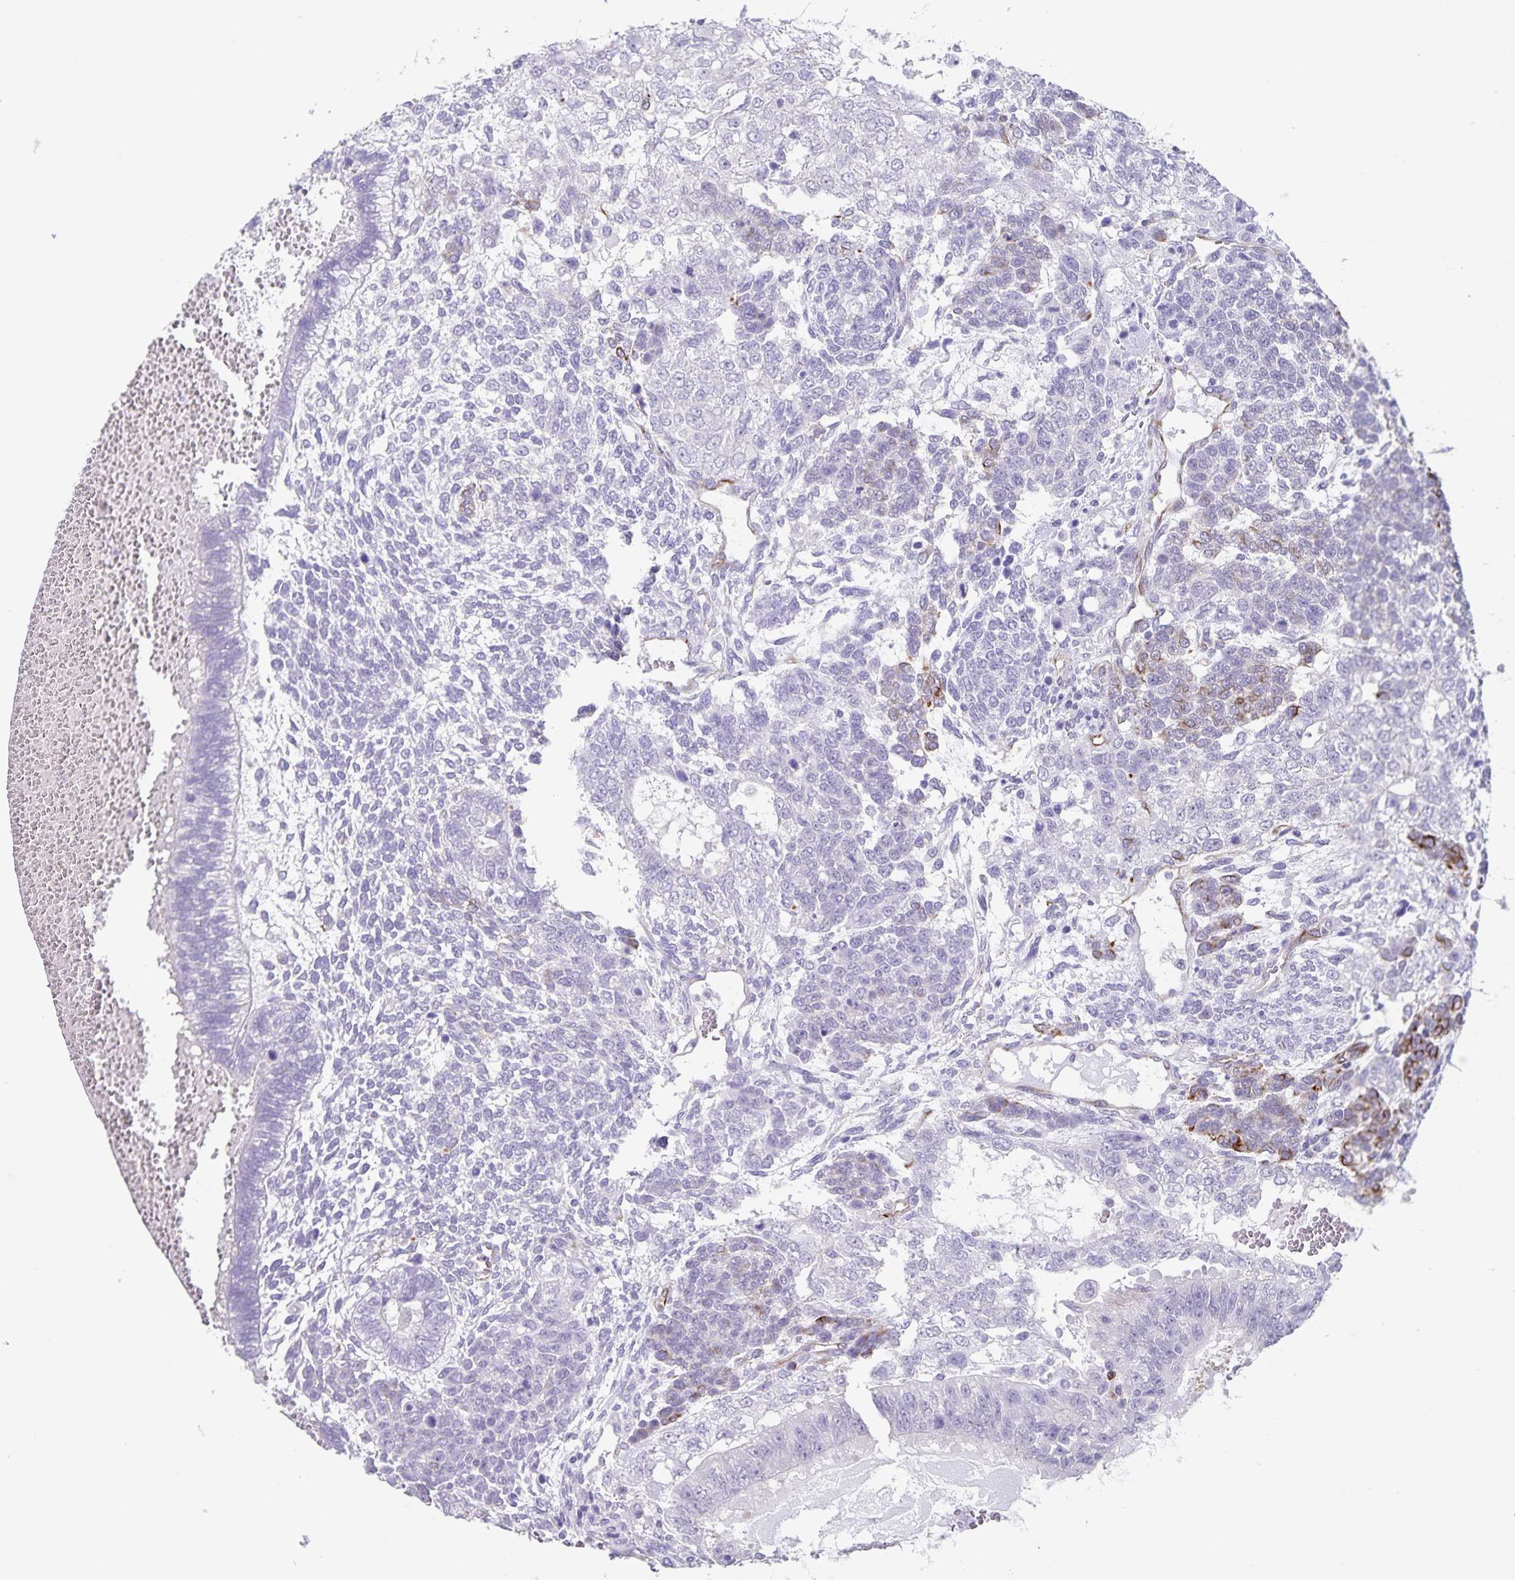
{"staining": {"intensity": "negative", "quantity": "none", "location": "none"}, "tissue": "testis cancer", "cell_type": "Tumor cells", "image_type": "cancer", "snomed": [{"axis": "morphology", "description": "Normal tissue, NOS"}, {"axis": "morphology", "description": "Carcinoma, Embryonal, NOS"}, {"axis": "topography", "description": "Testis"}, {"axis": "topography", "description": "Epididymis"}], "caption": "Immunohistochemistry photomicrograph of human testis embryonal carcinoma stained for a protein (brown), which shows no positivity in tumor cells.", "gene": "SYNM", "patient": {"sex": "male", "age": 23}}